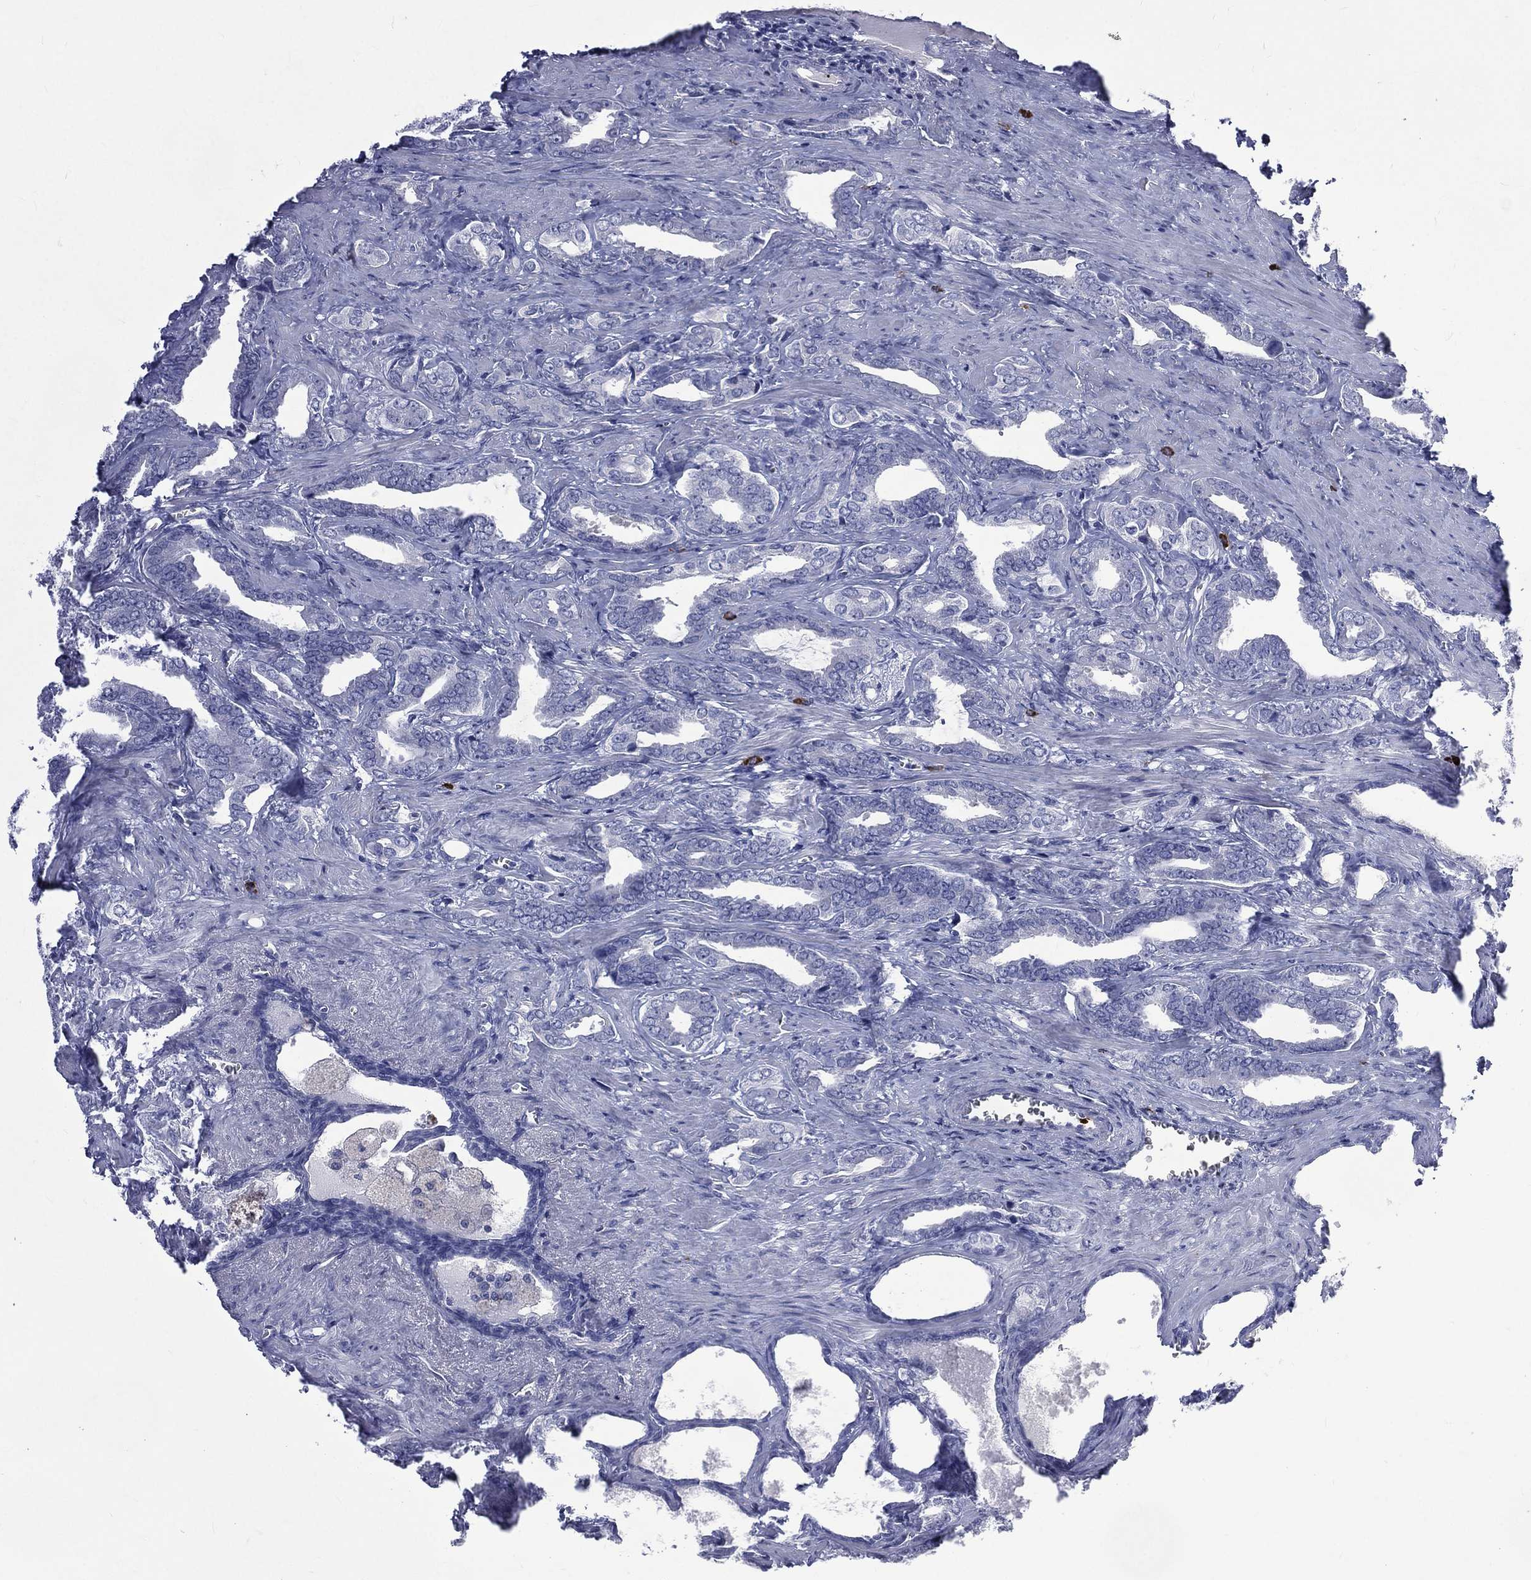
{"staining": {"intensity": "negative", "quantity": "none", "location": "none"}, "tissue": "prostate cancer", "cell_type": "Tumor cells", "image_type": "cancer", "snomed": [{"axis": "morphology", "description": "Adenocarcinoma, NOS"}, {"axis": "topography", "description": "Prostate"}], "caption": "Tumor cells show no significant protein expression in adenocarcinoma (prostate). The staining is performed using DAB brown chromogen with nuclei counter-stained in using hematoxylin.", "gene": "ELANE", "patient": {"sex": "male", "age": 66}}